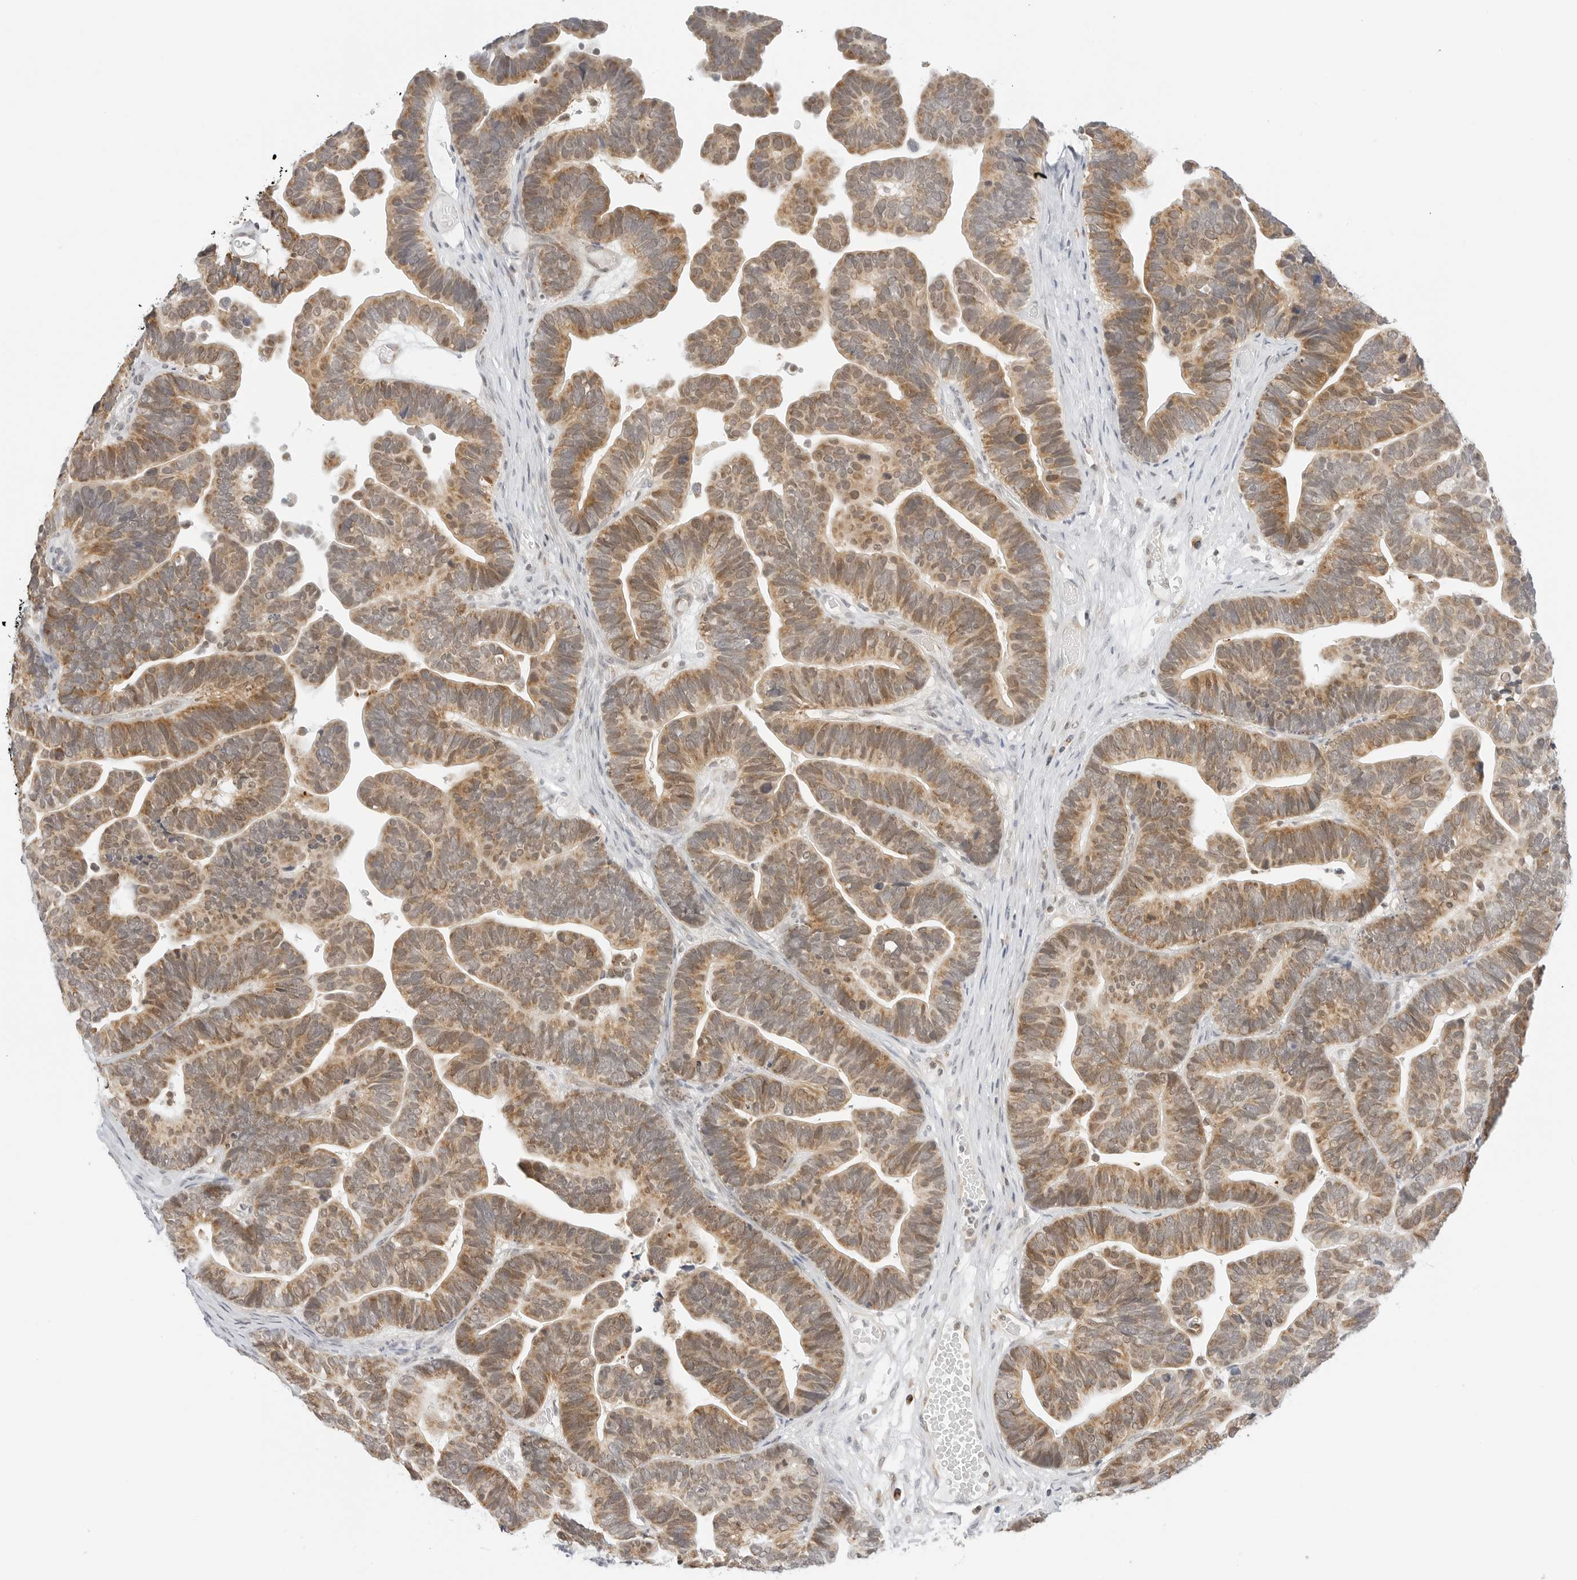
{"staining": {"intensity": "moderate", "quantity": ">75%", "location": "cytoplasmic/membranous"}, "tissue": "ovarian cancer", "cell_type": "Tumor cells", "image_type": "cancer", "snomed": [{"axis": "morphology", "description": "Cystadenocarcinoma, serous, NOS"}, {"axis": "topography", "description": "Ovary"}], "caption": "Human ovarian cancer stained with a brown dye demonstrates moderate cytoplasmic/membranous positive staining in about >75% of tumor cells.", "gene": "GORAB", "patient": {"sex": "female", "age": 56}}